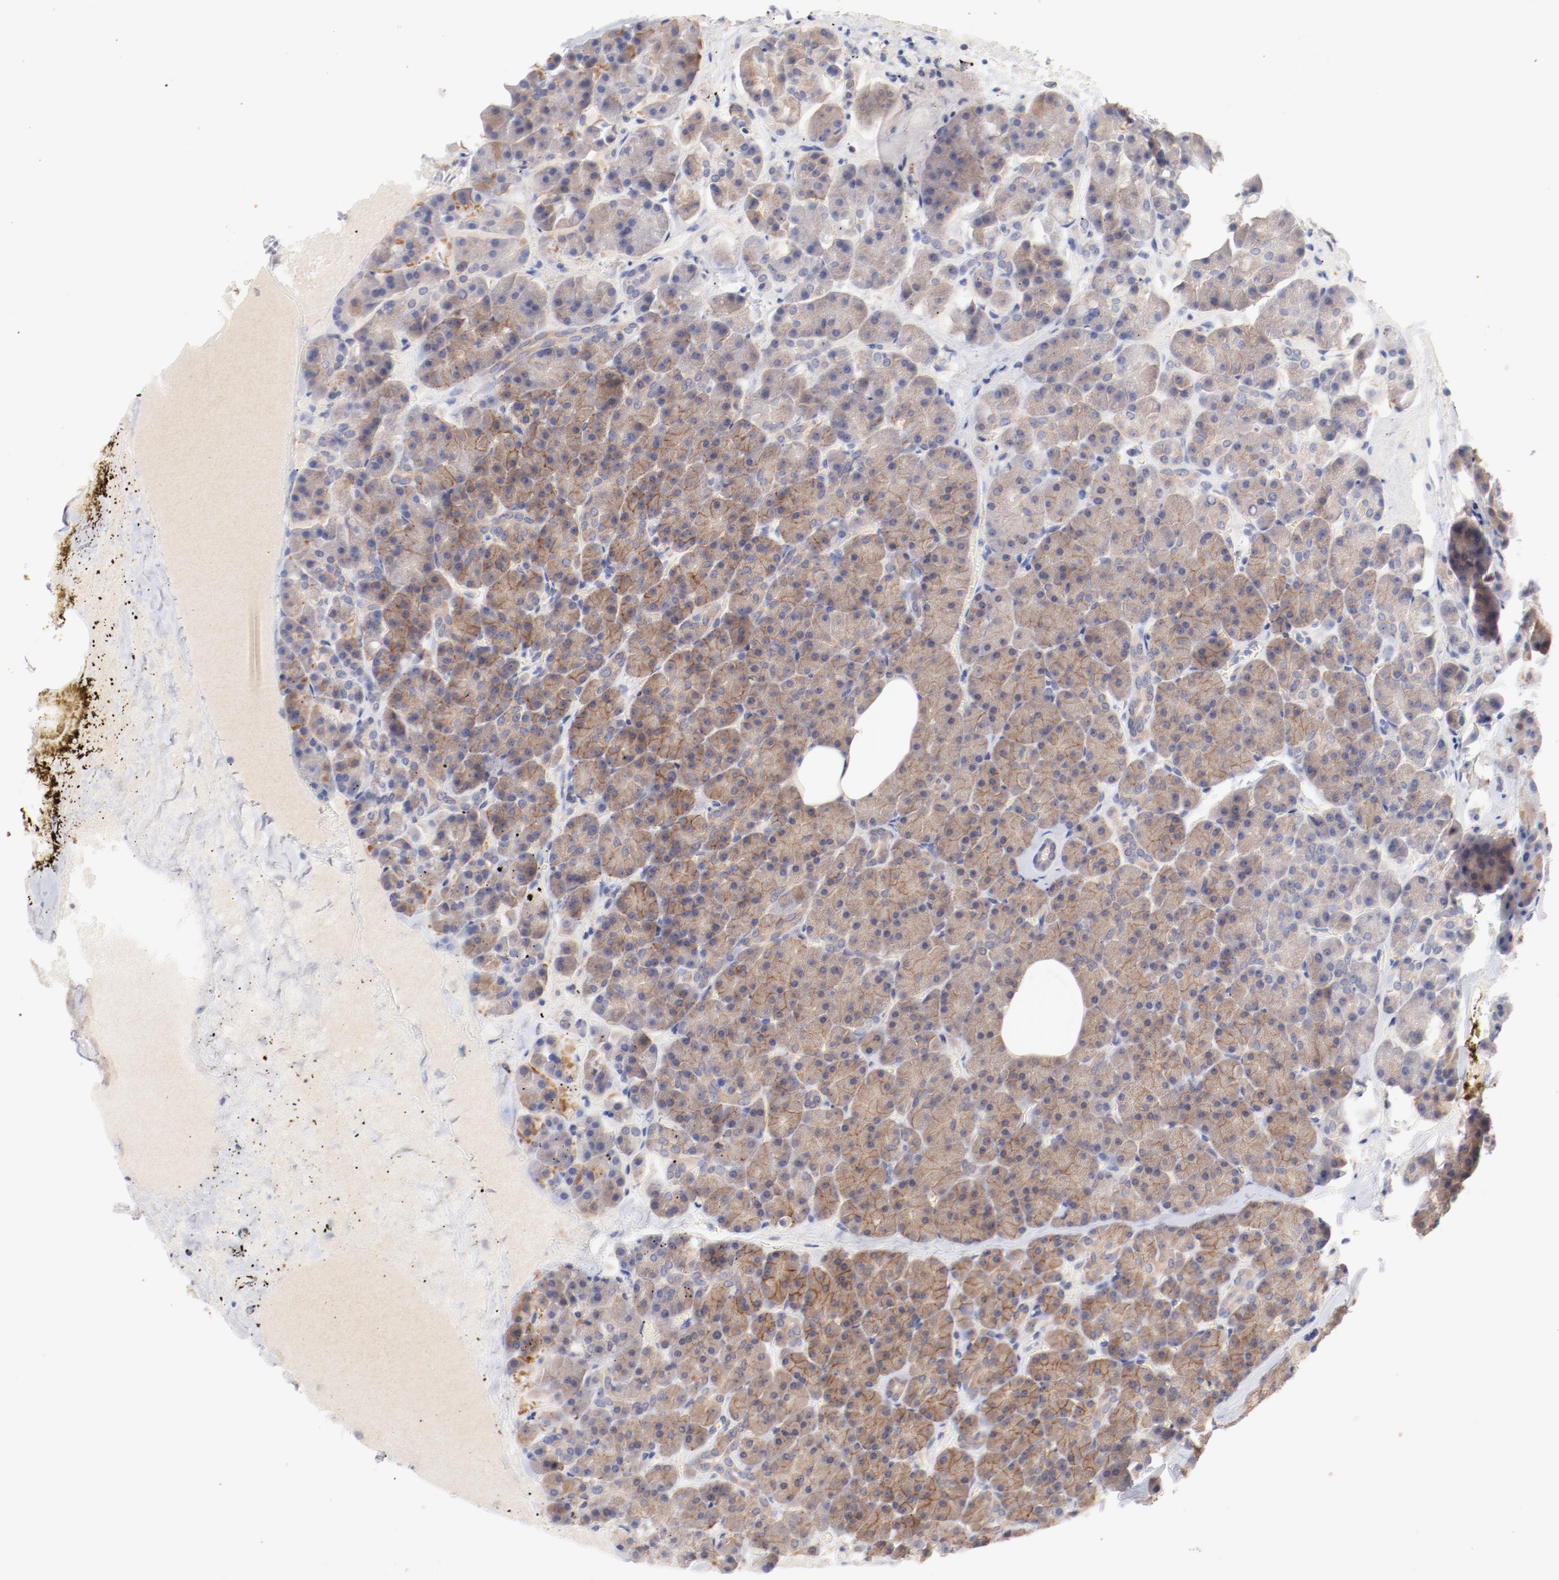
{"staining": {"intensity": "moderate", "quantity": ">75%", "location": "cytoplasmic/membranous"}, "tissue": "pancreas", "cell_type": "Exocrine glandular cells", "image_type": "normal", "snomed": [{"axis": "morphology", "description": "Normal tissue, NOS"}, {"axis": "topography", "description": "Pancreas"}], "caption": "Immunohistochemical staining of benign human pancreas demonstrates medium levels of moderate cytoplasmic/membranous staining in about >75% of exocrine glandular cells.", "gene": "SETD3", "patient": {"sex": "female", "age": 35}}